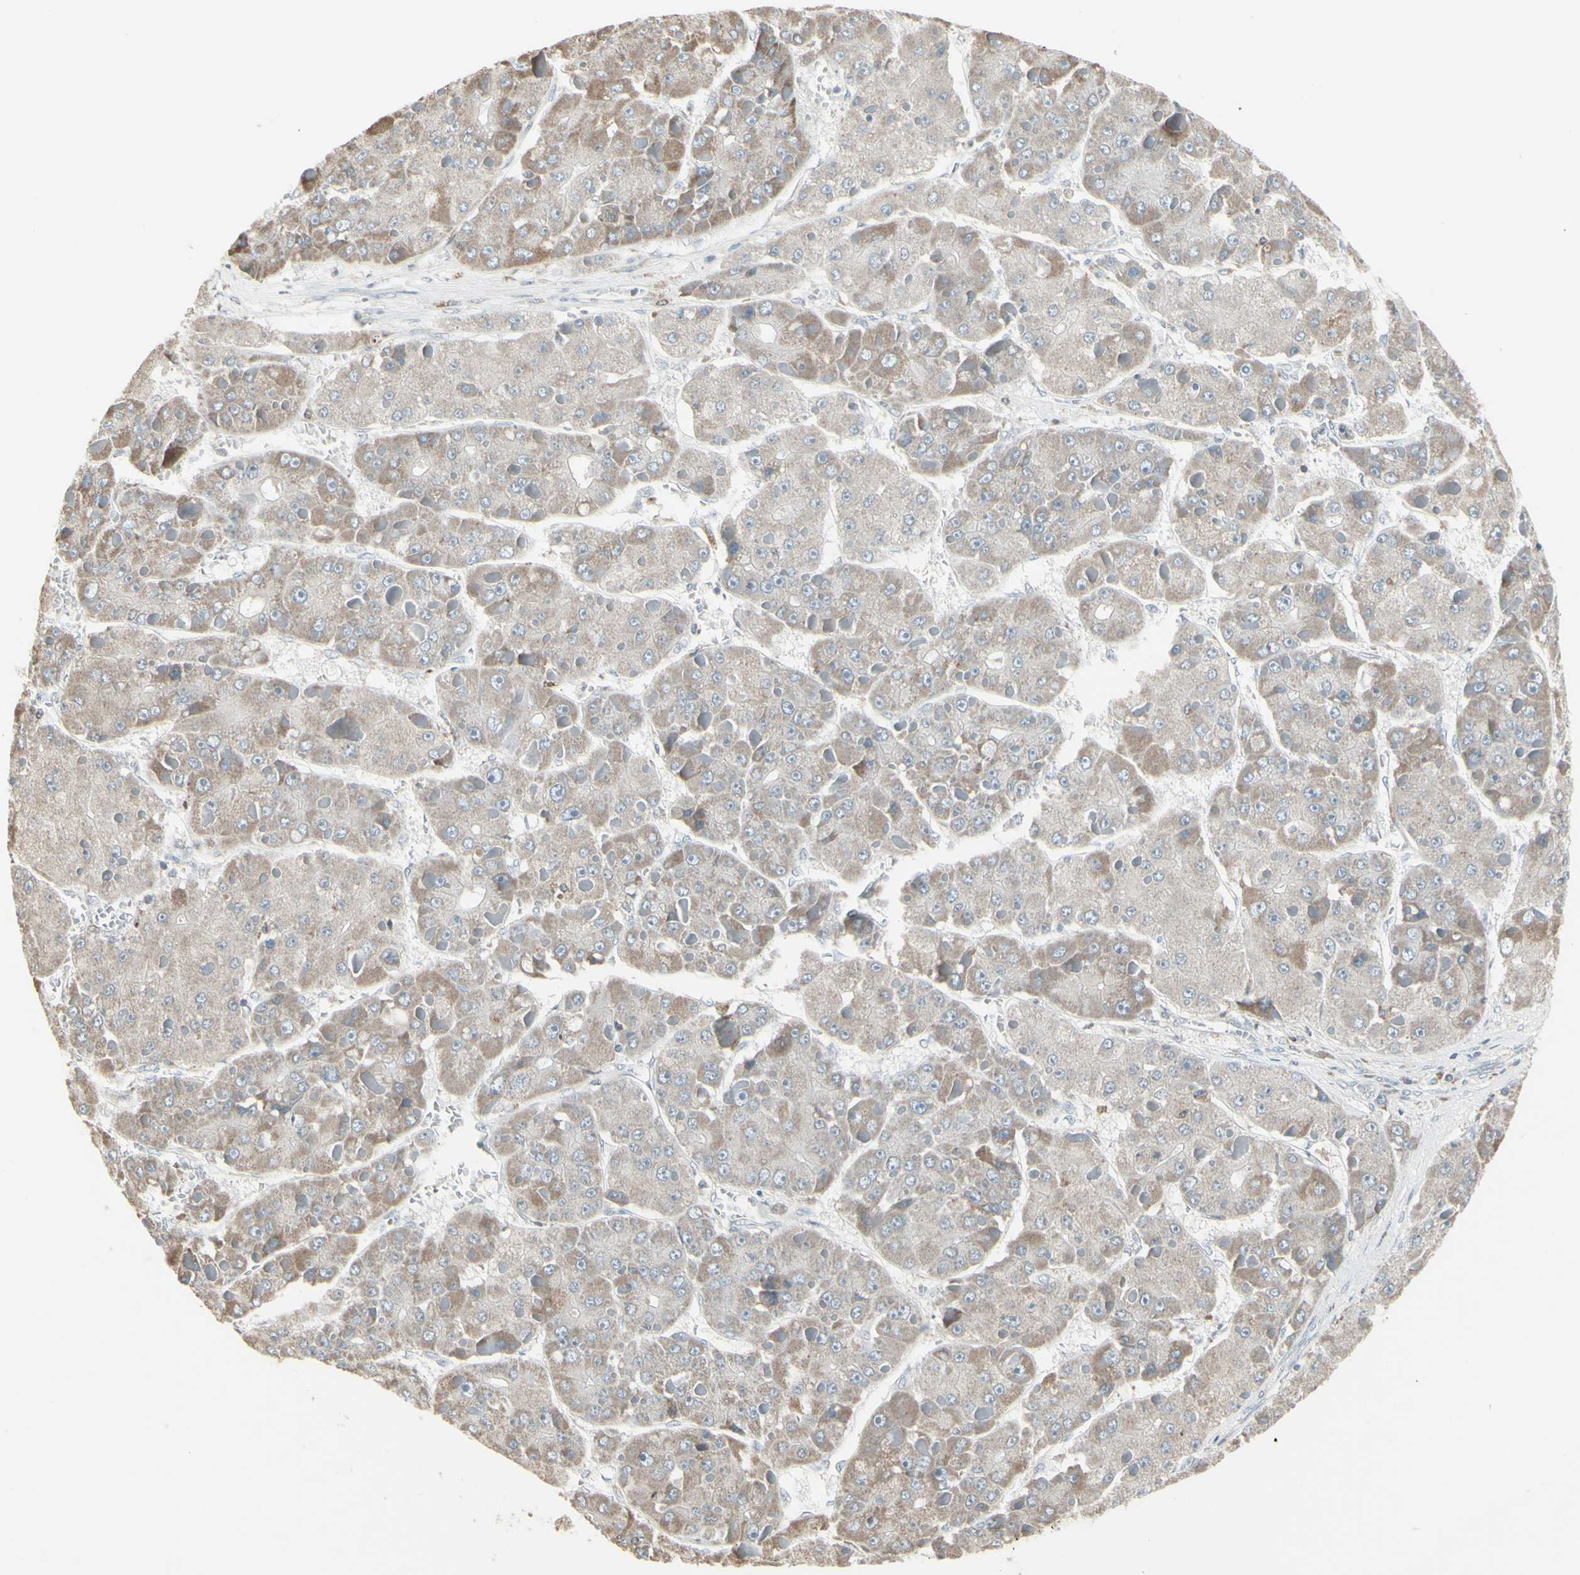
{"staining": {"intensity": "moderate", "quantity": "<25%", "location": "cytoplasmic/membranous"}, "tissue": "liver cancer", "cell_type": "Tumor cells", "image_type": "cancer", "snomed": [{"axis": "morphology", "description": "Carcinoma, Hepatocellular, NOS"}, {"axis": "topography", "description": "Liver"}], "caption": "IHC micrograph of neoplastic tissue: liver hepatocellular carcinoma stained using IHC demonstrates low levels of moderate protein expression localized specifically in the cytoplasmic/membranous of tumor cells, appearing as a cytoplasmic/membranous brown color.", "gene": "SAMSN1", "patient": {"sex": "female", "age": 73}}